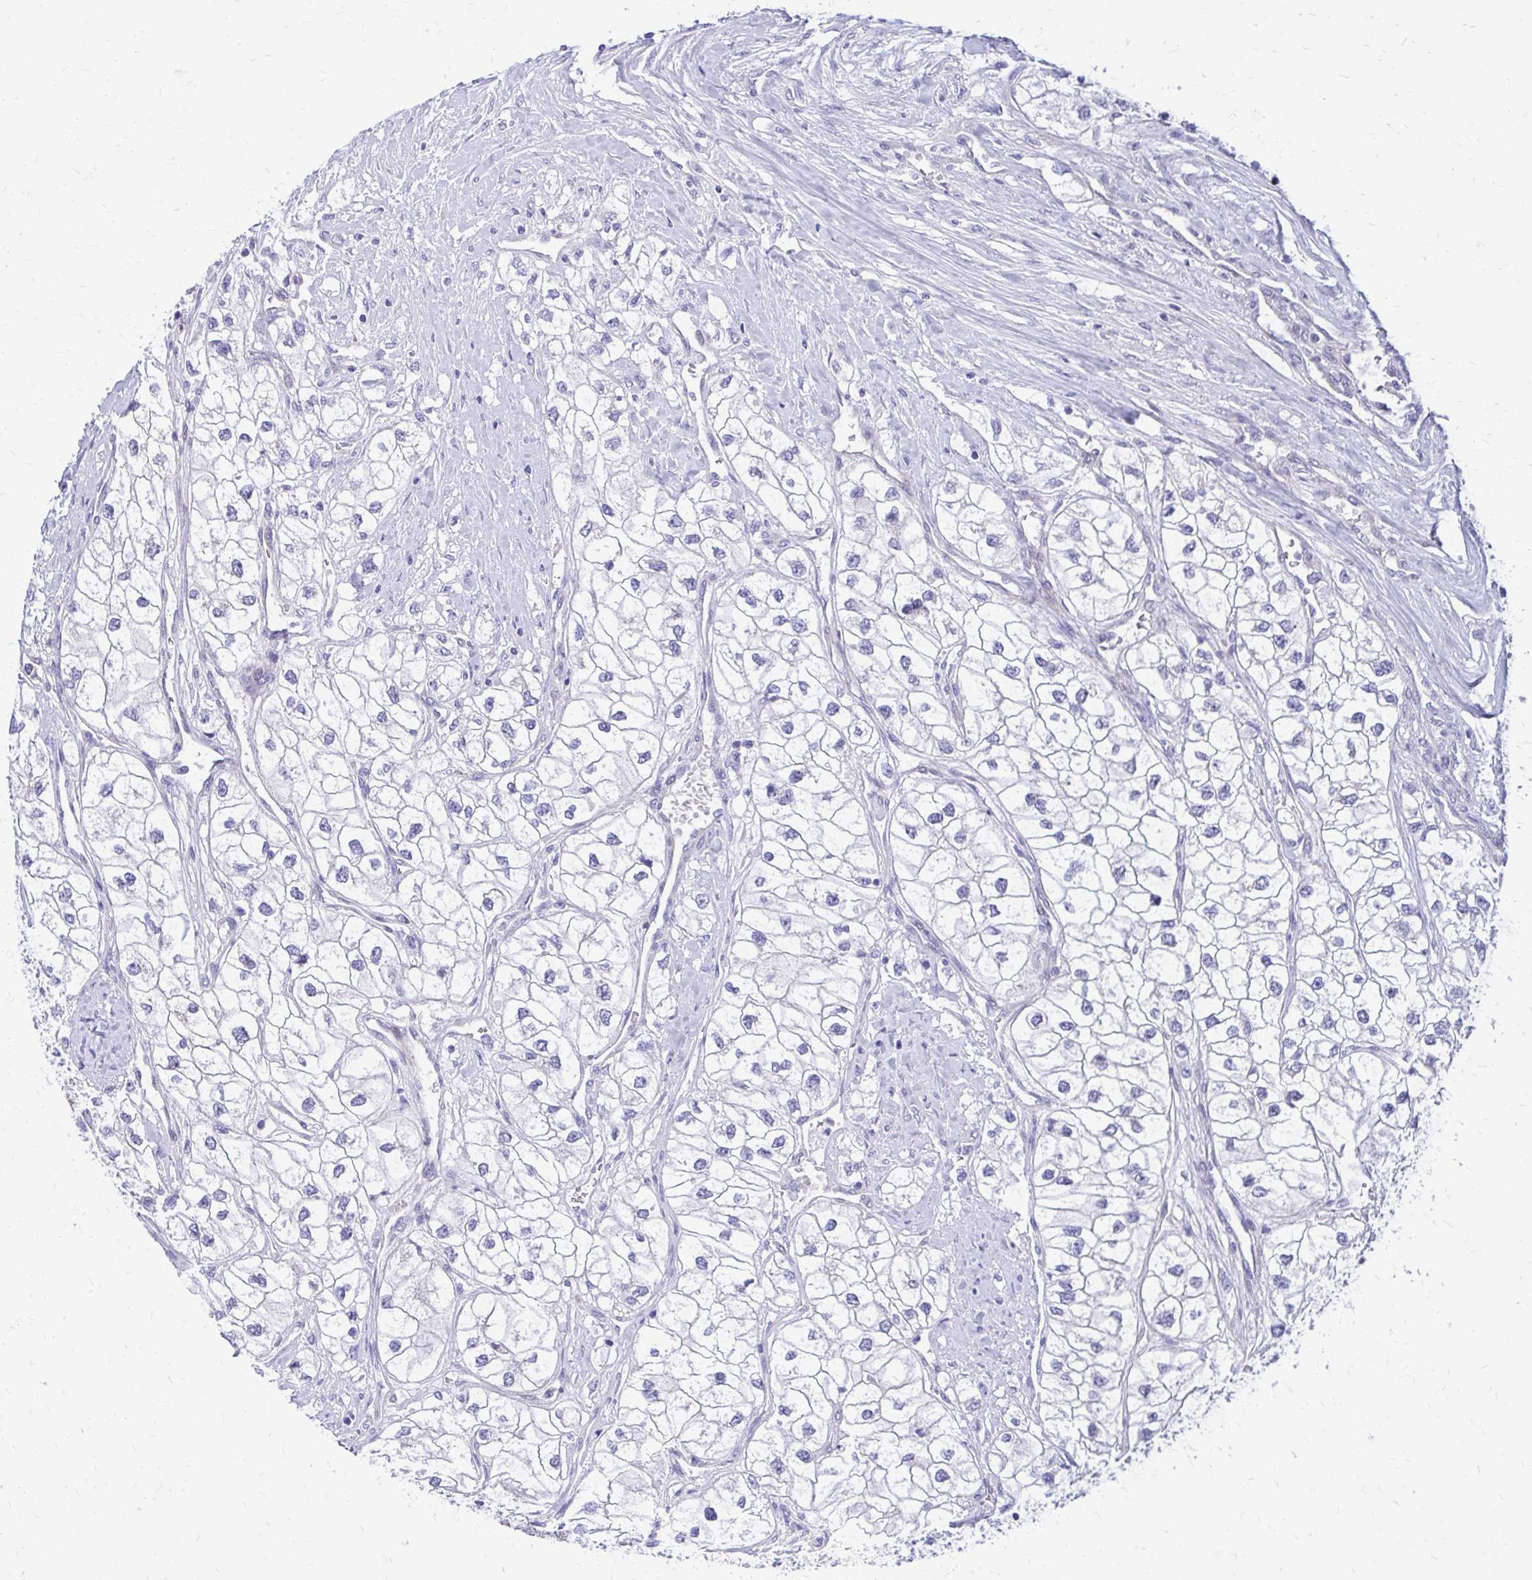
{"staining": {"intensity": "negative", "quantity": "none", "location": "none"}, "tissue": "renal cancer", "cell_type": "Tumor cells", "image_type": "cancer", "snomed": [{"axis": "morphology", "description": "Adenocarcinoma, NOS"}, {"axis": "topography", "description": "Kidney"}], "caption": "Immunohistochemical staining of adenocarcinoma (renal) exhibits no significant expression in tumor cells.", "gene": "ADAMTSL1", "patient": {"sex": "male", "age": 59}}